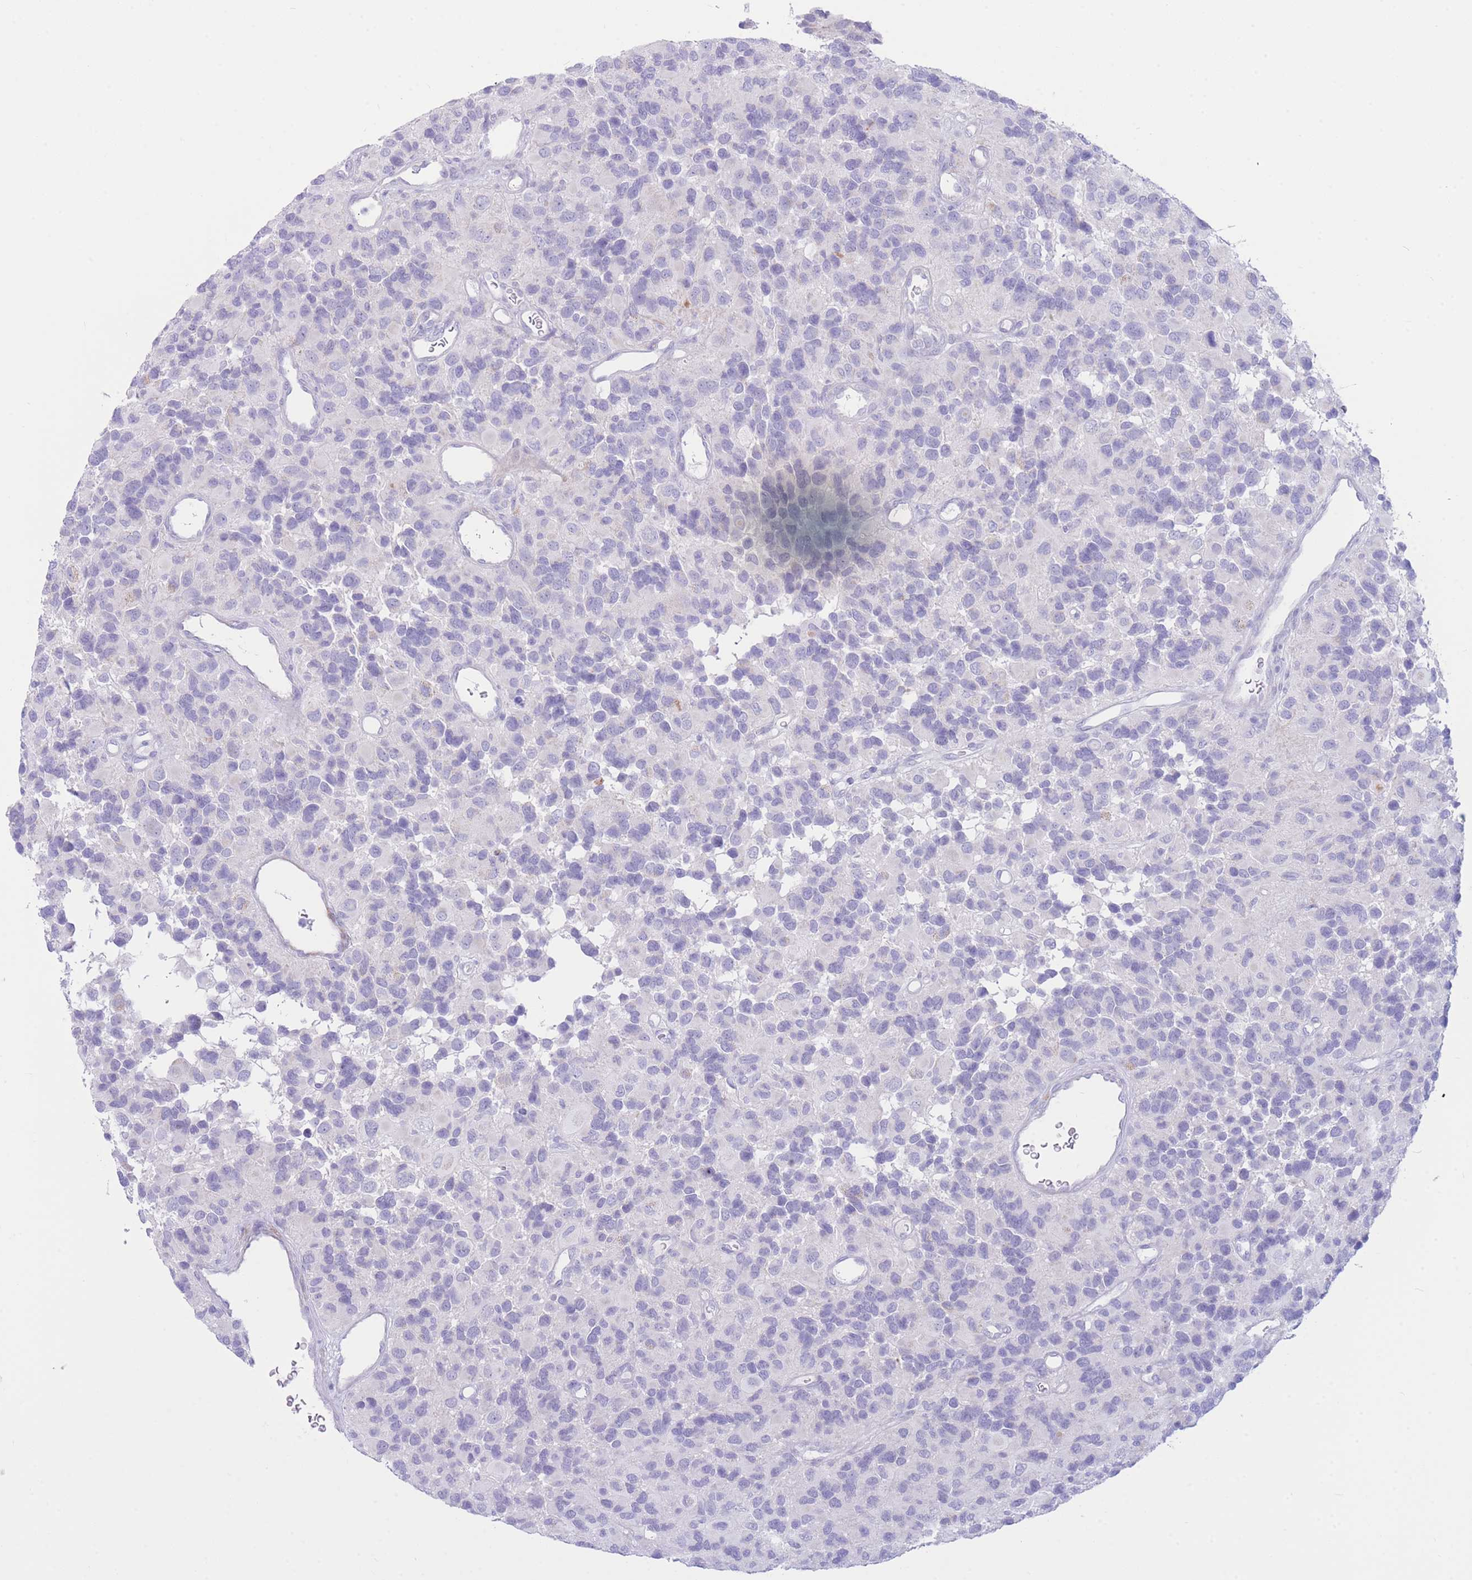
{"staining": {"intensity": "negative", "quantity": "none", "location": "none"}, "tissue": "glioma", "cell_type": "Tumor cells", "image_type": "cancer", "snomed": [{"axis": "morphology", "description": "Glioma, malignant, High grade"}, {"axis": "topography", "description": "Brain"}], "caption": "Tumor cells are negative for protein expression in human malignant glioma (high-grade). The staining is performed using DAB brown chromogen with nuclei counter-stained in using hematoxylin.", "gene": "VWA8", "patient": {"sex": "male", "age": 77}}